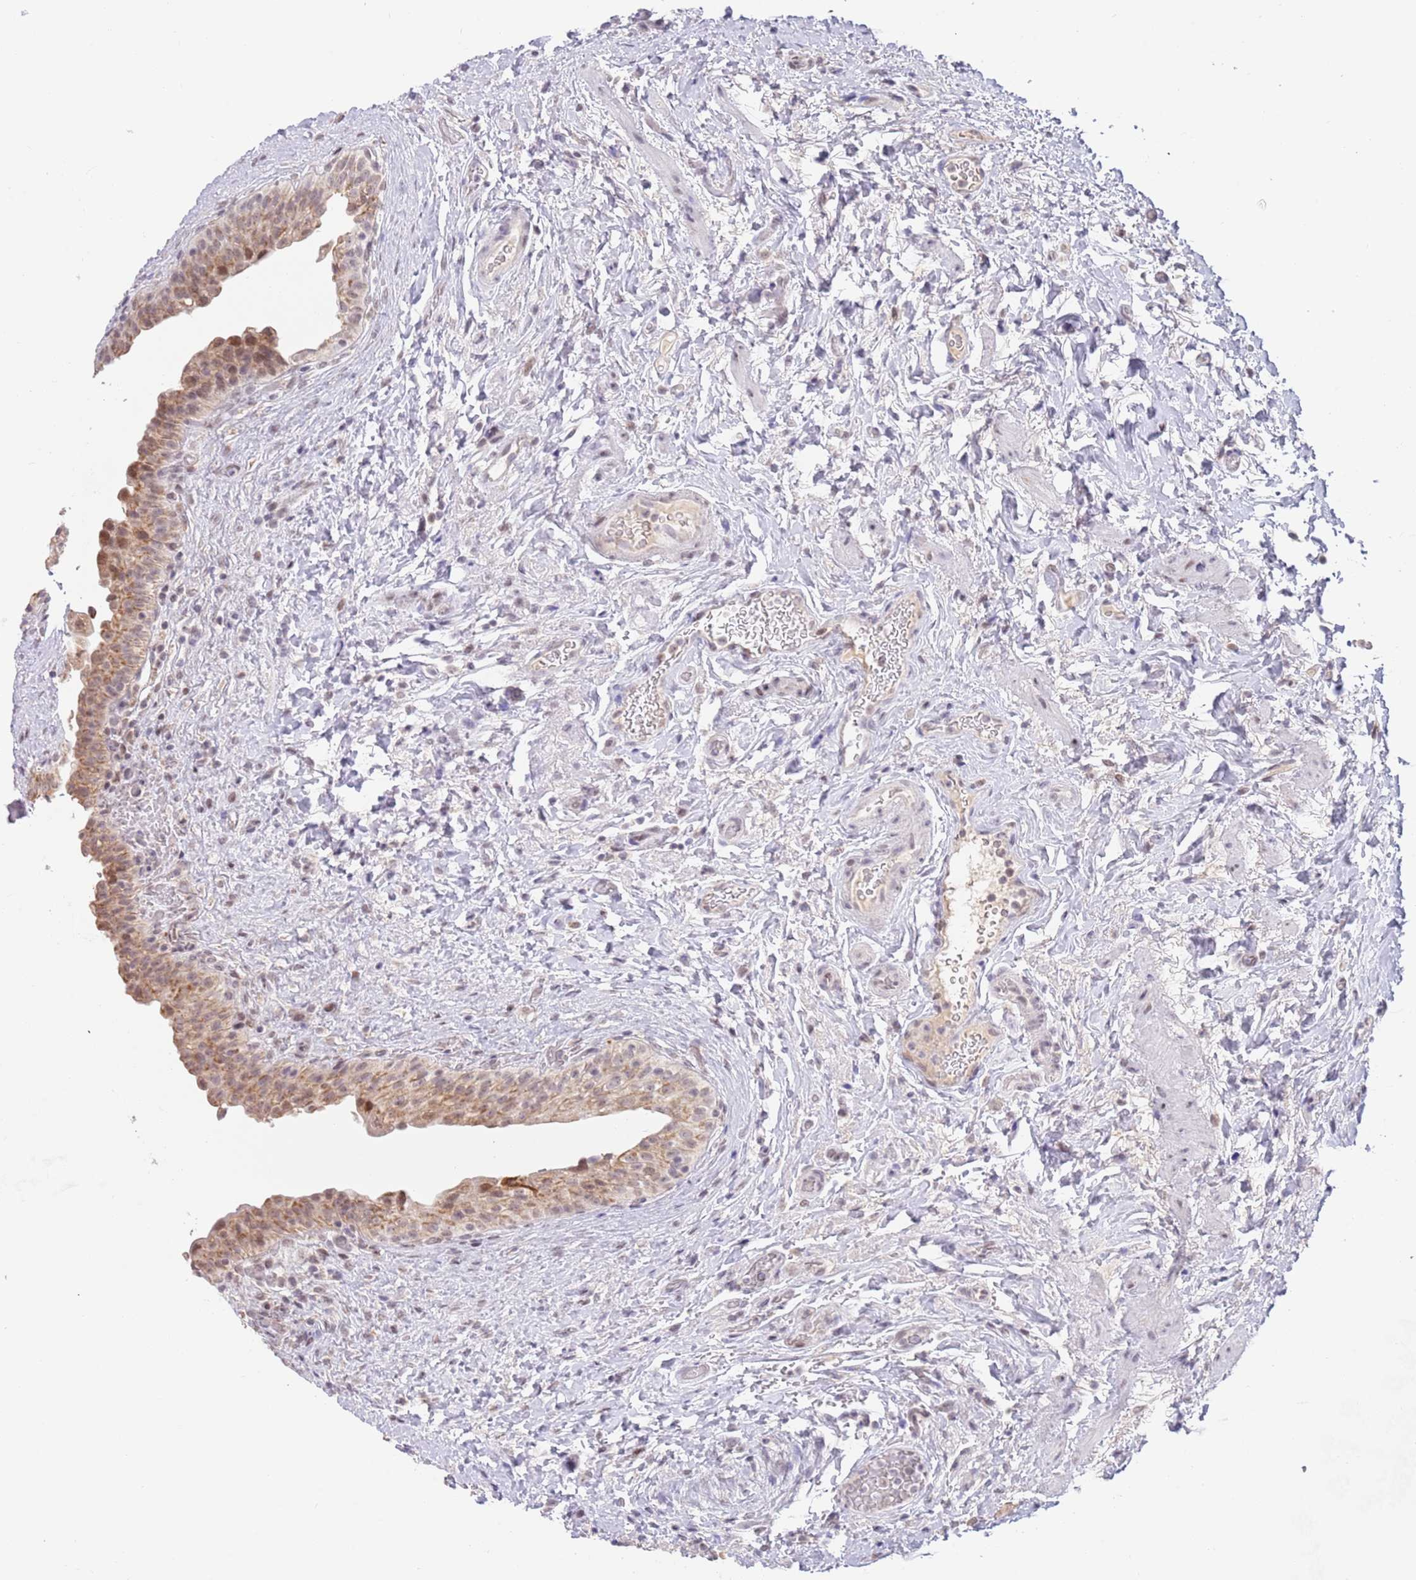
{"staining": {"intensity": "moderate", "quantity": ">75%", "location": "cytoplasmic/membranous,nuclear"}, "tissue": "urinary bladder", "cell_type": "Urothelial cells", "image_type": "normal", "snomed": [{"axis": "morphology", "description": "Normal tissue, NOS"}, {"axis": "topography", "description": "Urinary bladder"}], "caption": "Immunohistochemical staining of benign human urinary bladder reveals medium levels of moderate cytoplasmic/membranous,nuclear expression in about >75% of urothelial cells. (Stains: DAB in brown, nuclei in blue, Microscopy: brightfield microscopy at high magnification).", "gene": "TIMM13", "patient": {"sex": "male", "age": 69}}